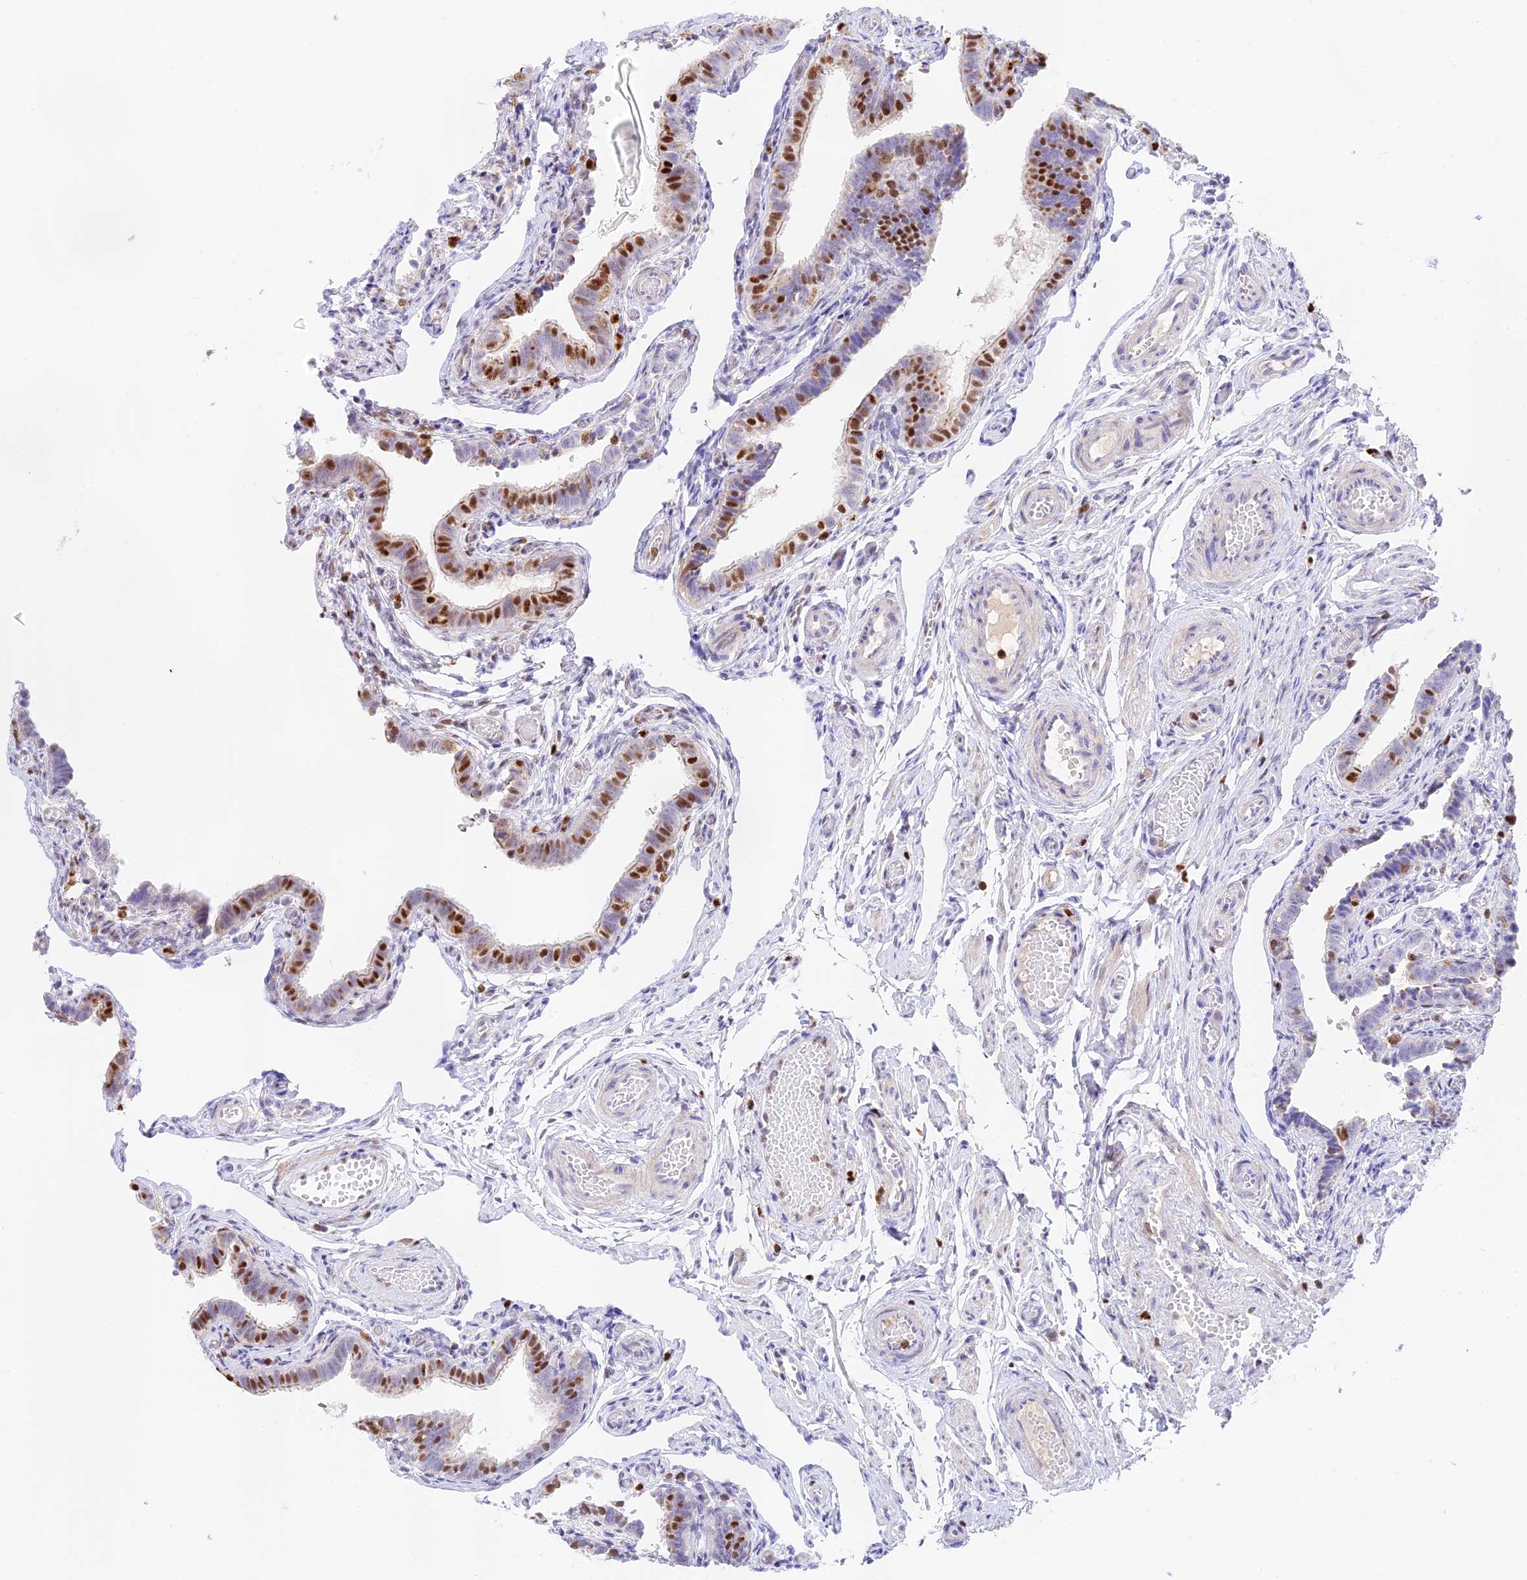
{"staining": {"intensity": "moderate", "quantity": "25%-75%", "location": "cytoplasmic/membranous,nuclear"}, "tissue": "fallopian tube", "cell_type": "Glandular cells", "image_type": "normal", "snomed": [{"axis": "morphology", "description": "Normal tissue, NOS"}, {"axis": "topography", "description": "Fallopian tube"}], "caption": "IHC of benign fallopian tube displays medium levels of moderate cytoplasmic/membranous,nuclear staining in about 25%-75% of glandular cells. The staining was performed using DAB (3,3'-diaminobenzidine), with brown indicating positive protein expression. Nuclei are stained blue with hematoxylin.", "gene": "DENND1C", "patient": {"sex": "female", "age": 36}}